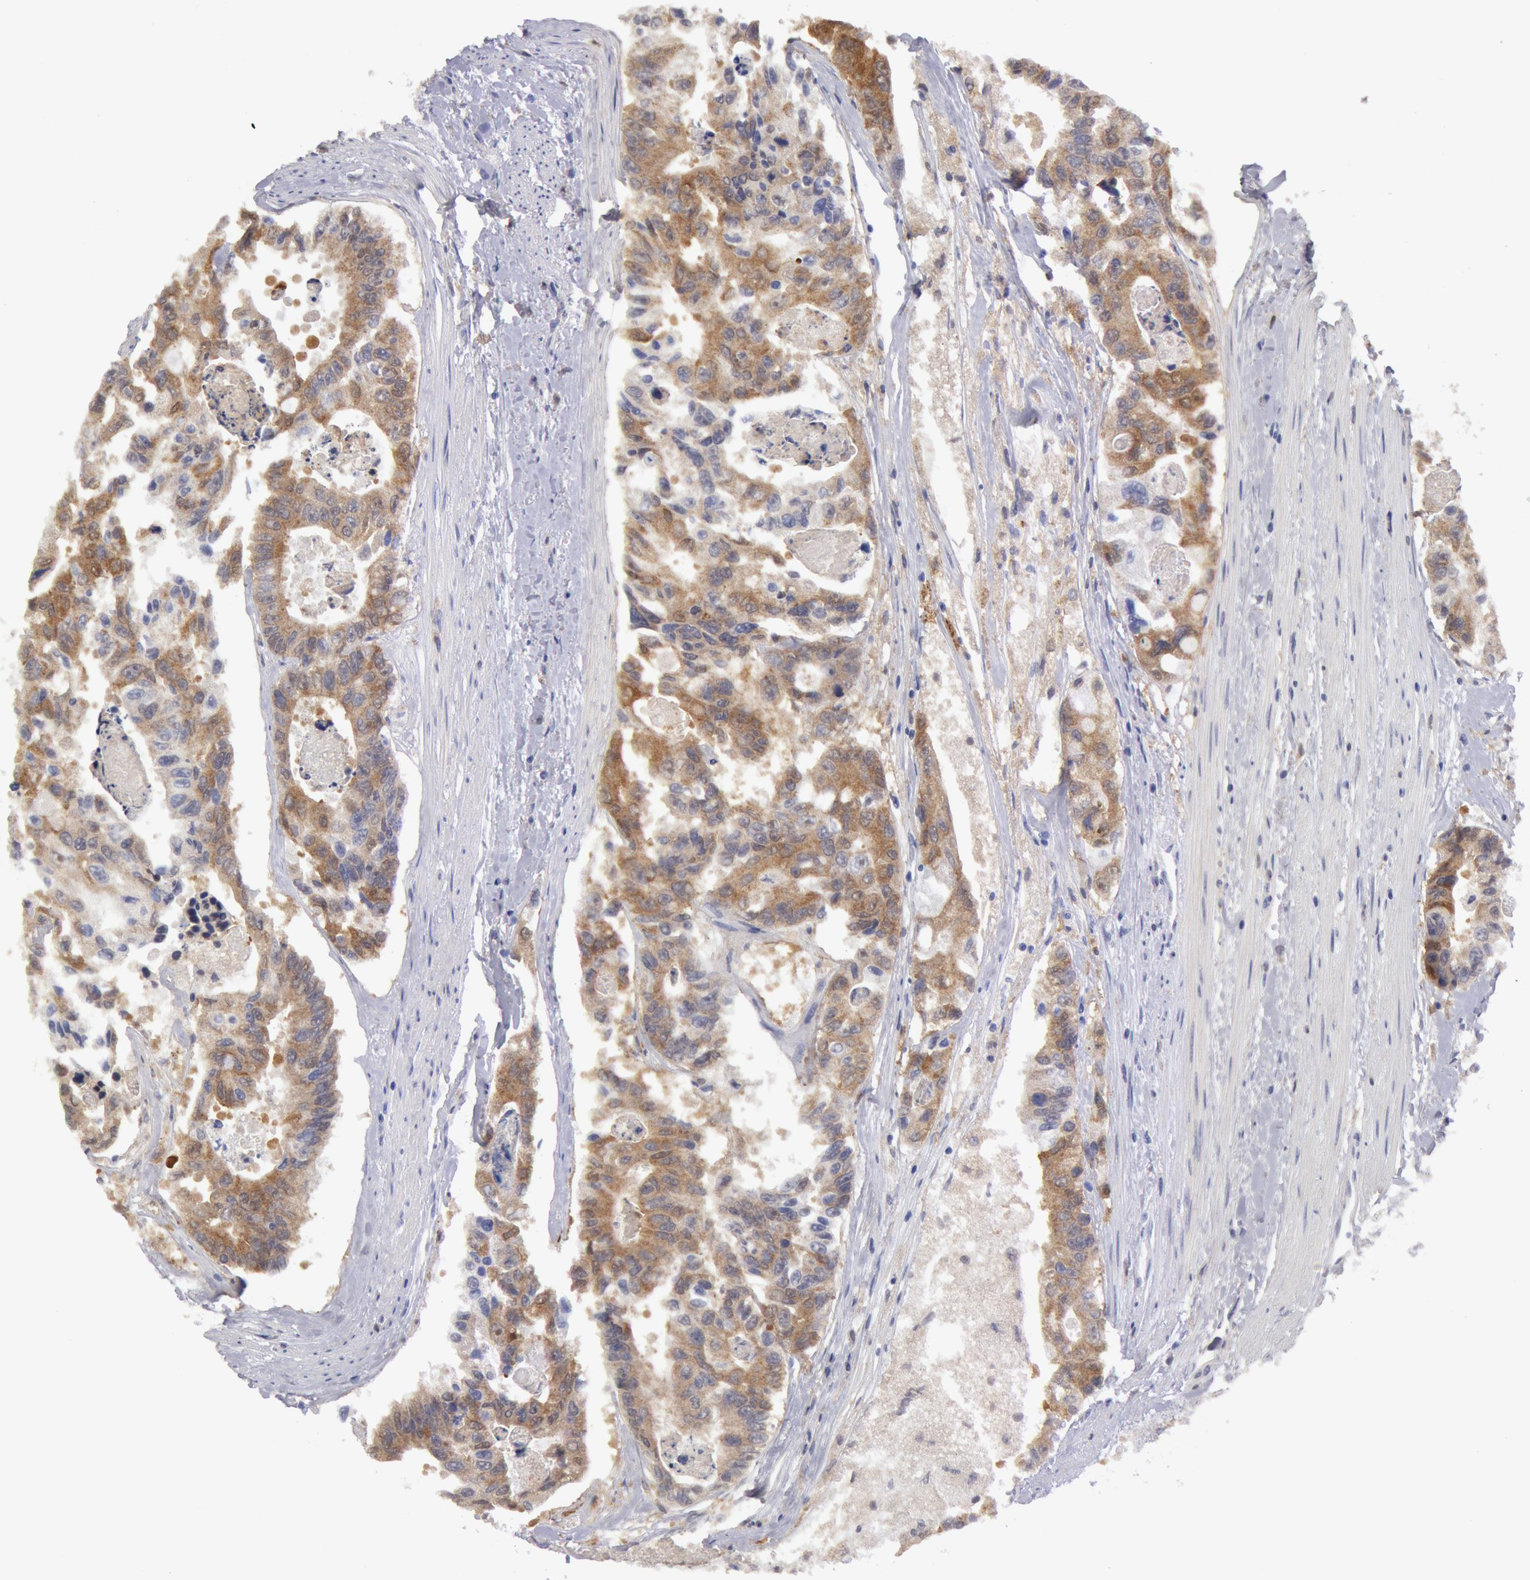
{"staining": {"intensity": "moderate", "quantity": ">75%", "location": "cytoplasmic/membranous"}, "tissue": "colorectal cancer", "cell_type": "Tumor cells", "image_type": "cancer", "snomed": [{"axis": "morphology", "description": "Adenocarcinoma, NOS"}, {"axis": "topography", "description": "Colon"}], "caption": "This histopathology image shows adenocarcinoma (colorectal) stained with immunohistochemistry to label a protein in brown. The cytoplasmic/membranous of tumor cells show moderate positivity for the protein. Nuclei are counter-stained blue.", "gene": "SYK", "patient": {"sex": "female", "age": 86}}